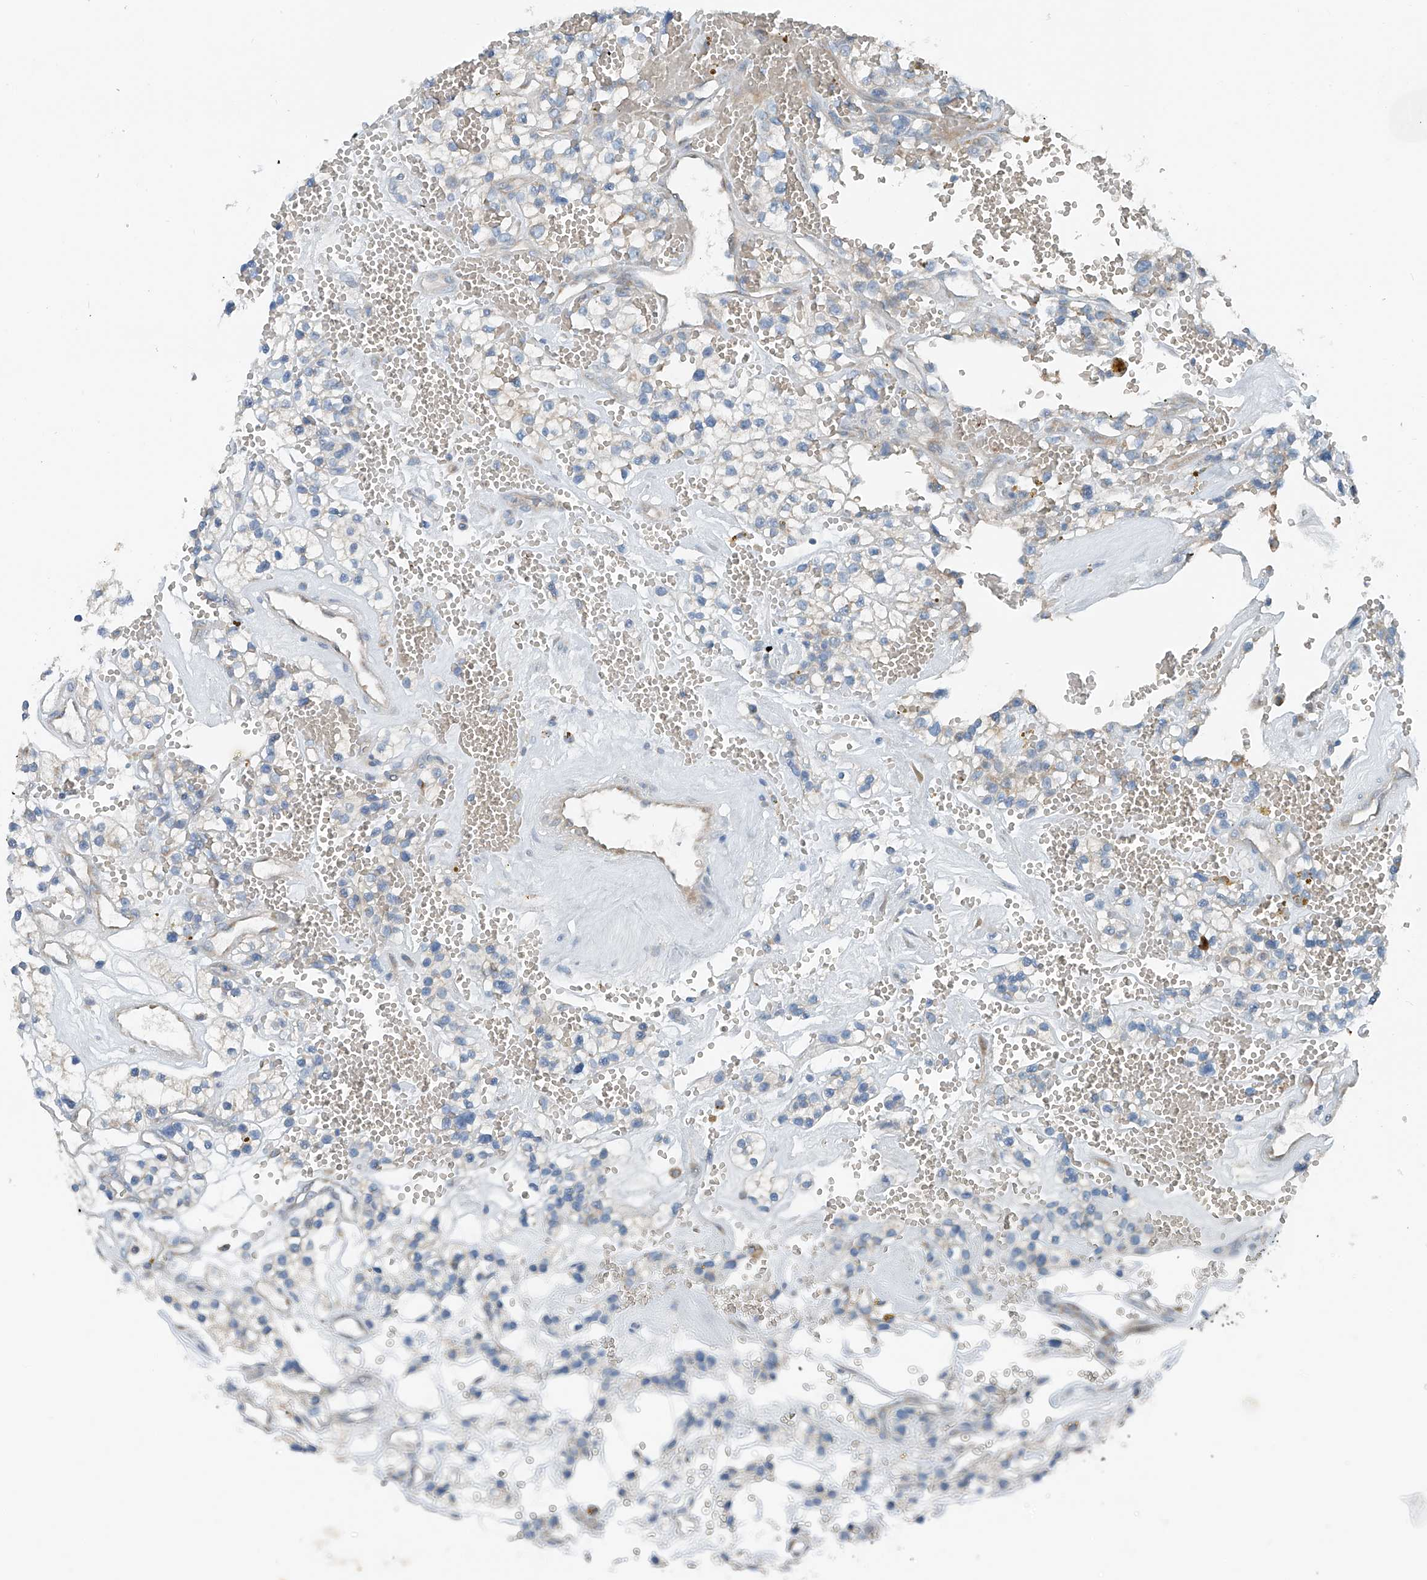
{"staining": {"intensity": "weak", "quantity": "<25%", "location": "cytoplasmic/membranous"}, "tissue": "renal cancer", "cell_type": "Tumor cells", "image_type": "cancer", "snomed": [{"axis": "morphology", "description": "Adenocarcinoma, NOS"}, {"axis": "topography", "description": "Kidney"}], "caption": "Immunohistochemistry (IHC) micrograph of human renal cancer stained for a protein (brown), which reveals no staining in tumor cells.", "gene": "SLC12A6", "patient": {"sex": "female", "age": 57}}